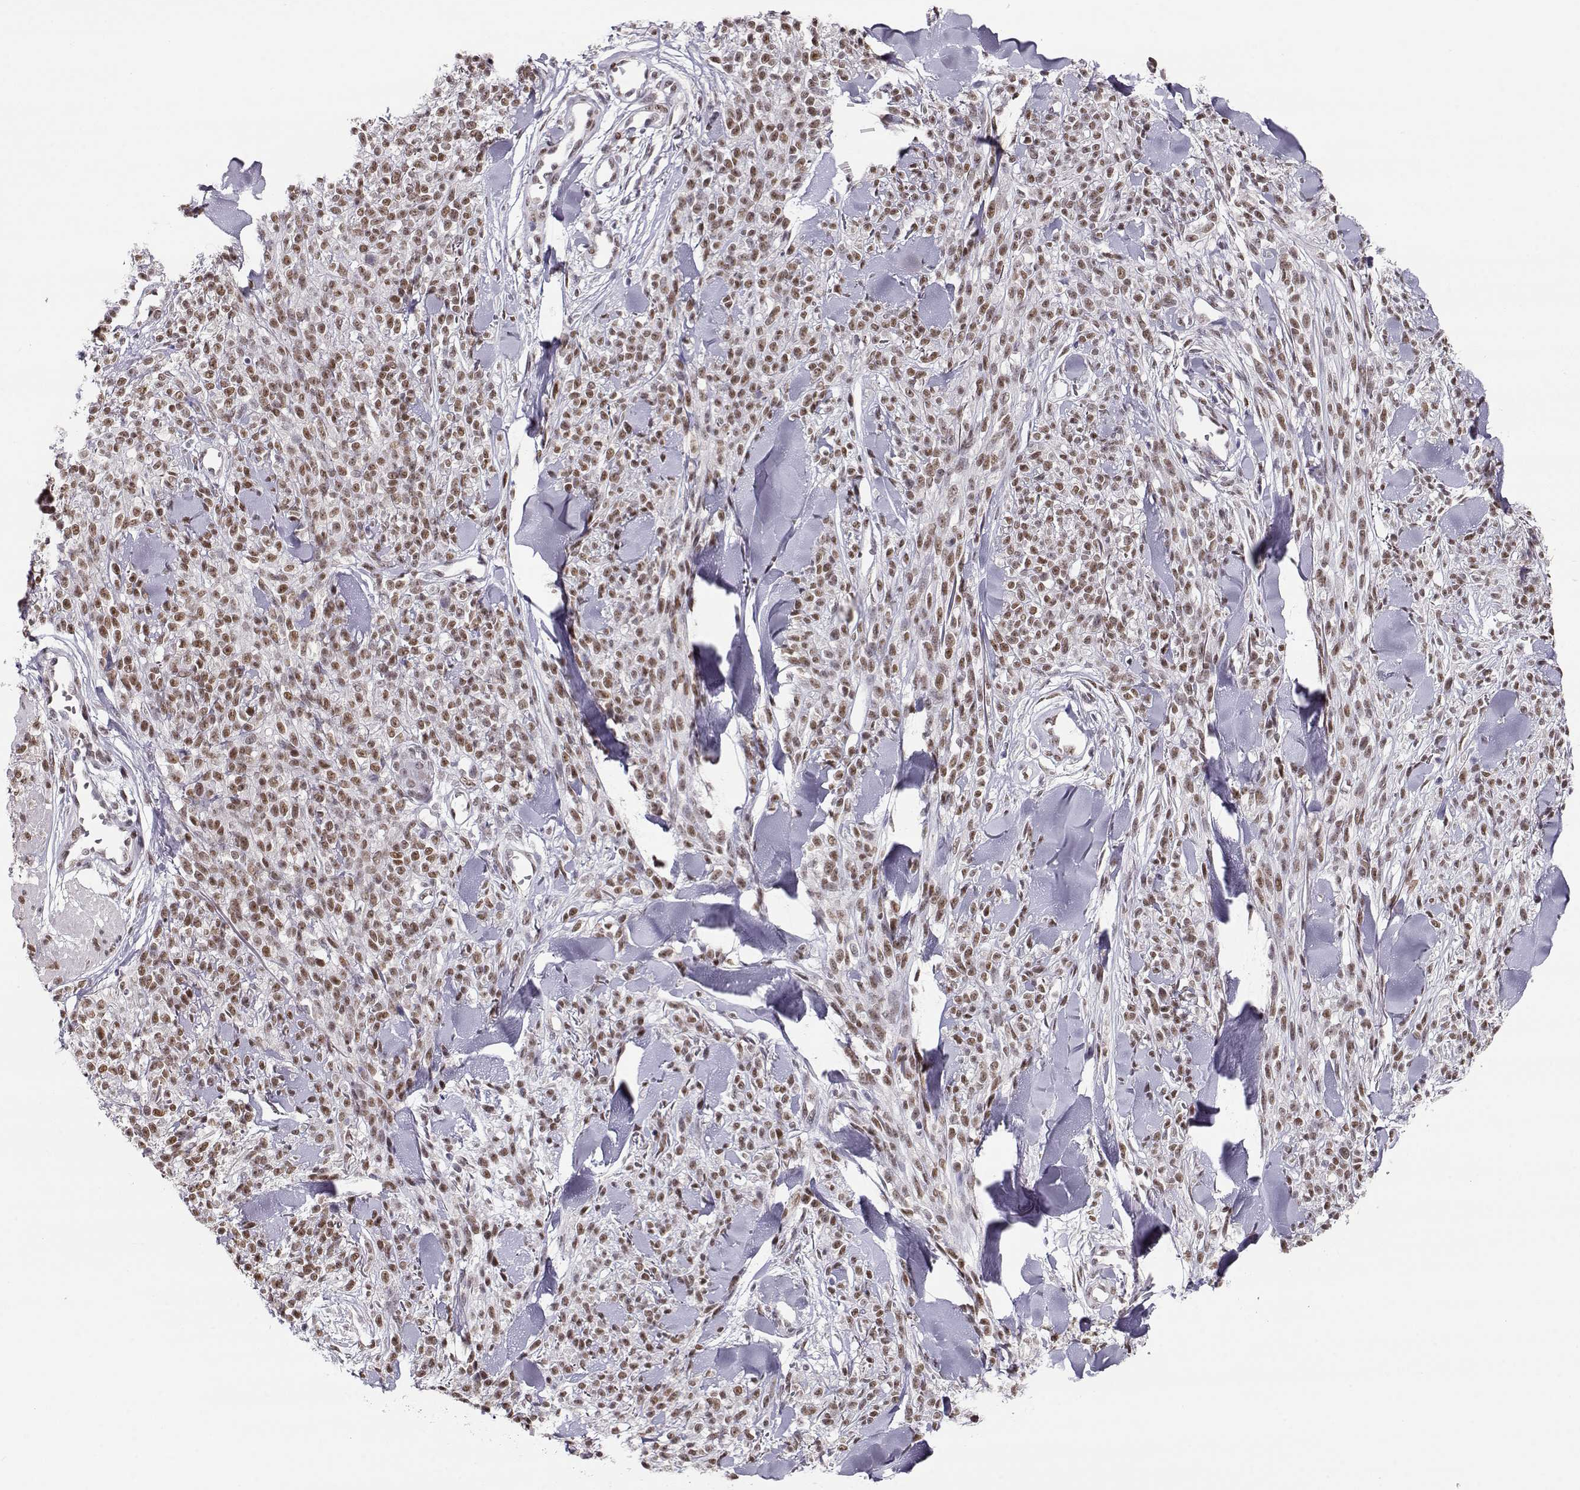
{"staining": {"intensity": "moderate", "quantity": ">75%", "location": "nuclear"}, "tissue": "melanoma", "cell_type": "Tumor cells", "image_type": "cancer", "snomed": [{"axis": "morphology", "description": "Malignant melanoma, NOS"}, {"axis": "topography", "description": "Skin"}, {"axis": "topography", "description": "Skin of trunk"}], "caption": "Melanoma tissue demonstrates moderate nuclear positivity in about >75% of tumor cells, visualized by immunohistochemistry.", "gene": "POLI", "patient": {"sex": "male", "age": 74}}